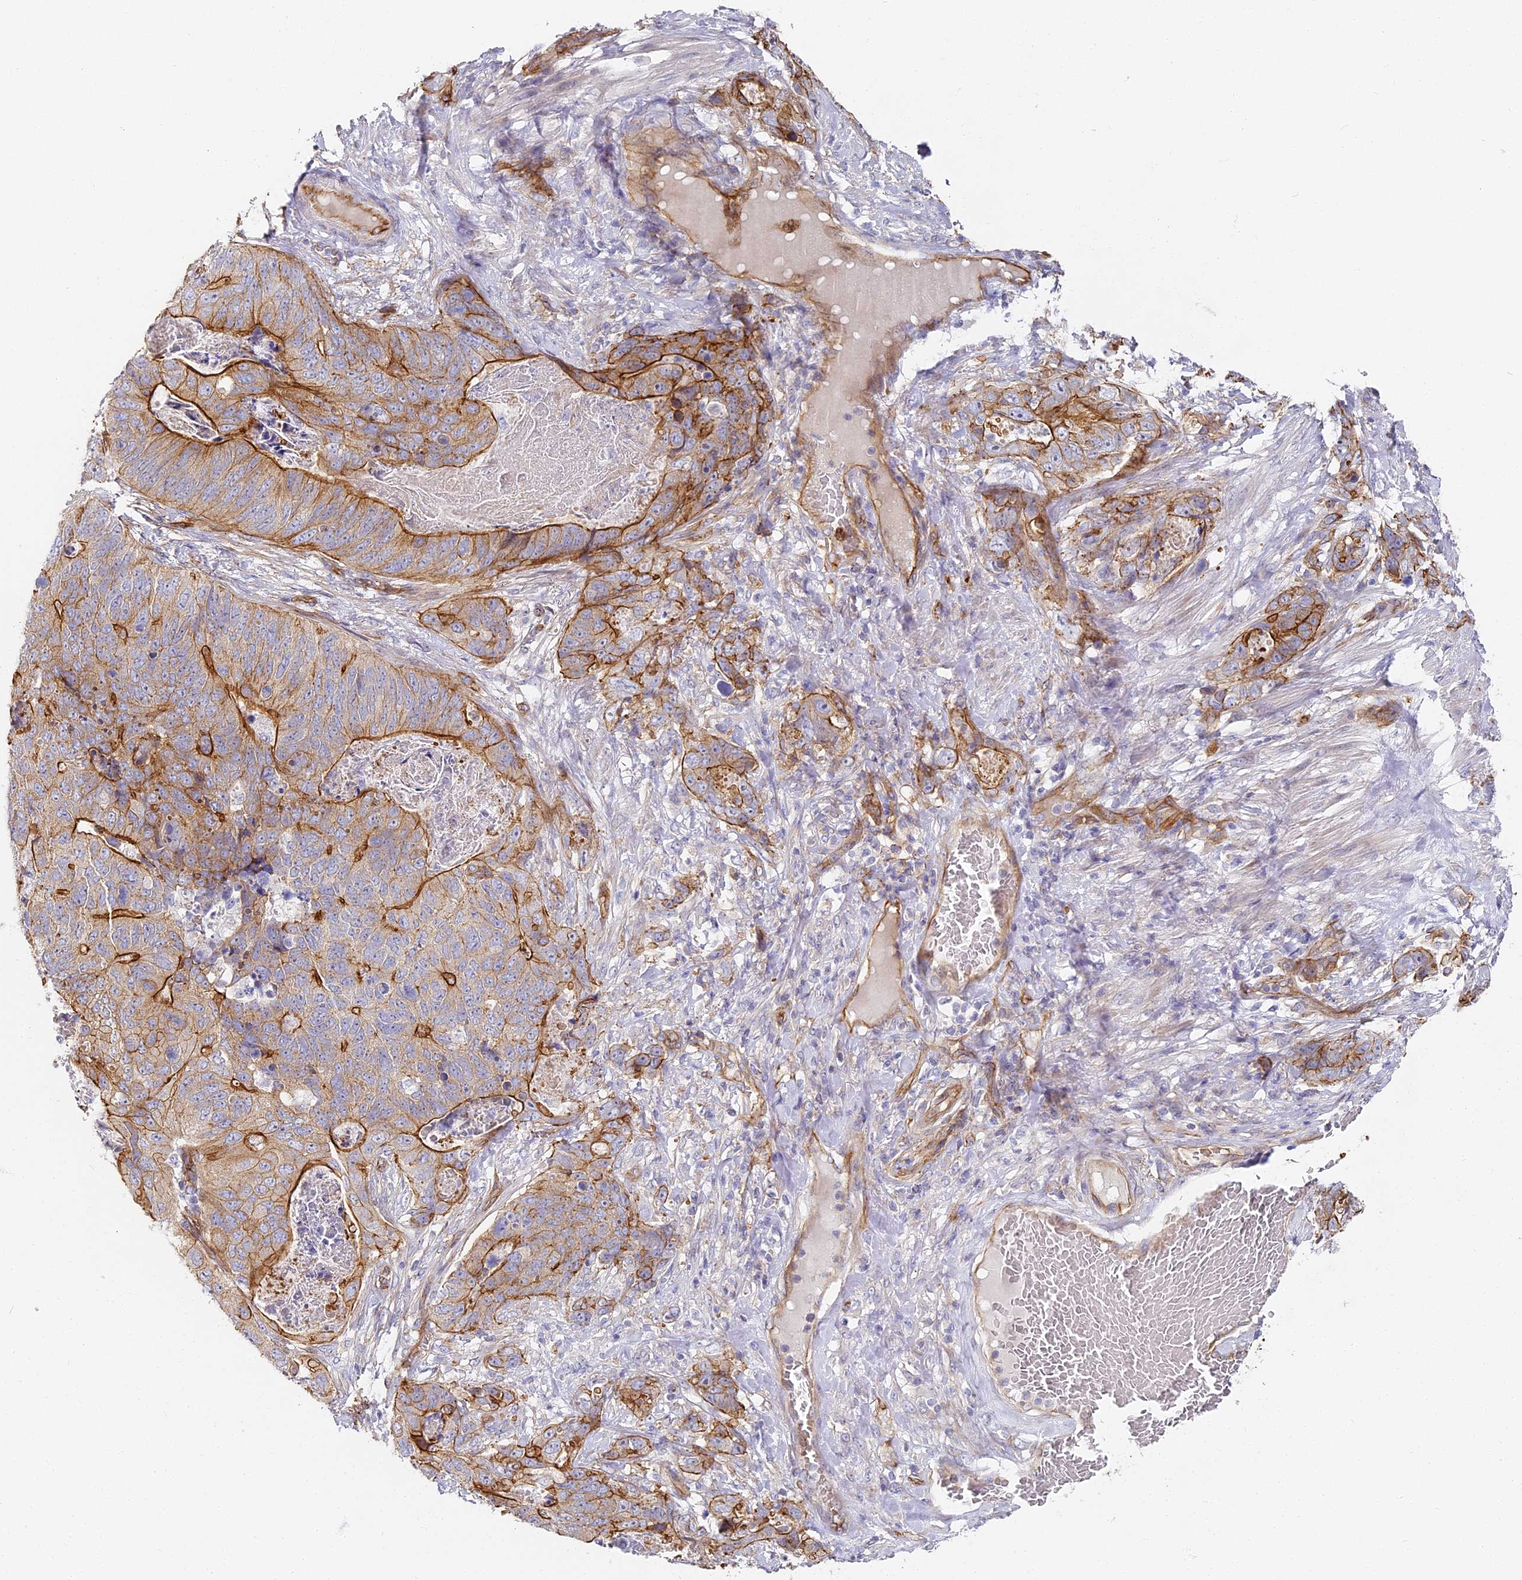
{"staining": {"intensity": "moderate", "quantity": "25%-75%", "location": "cytoplasmic/membranous"}, "tissue": "stomach cancer", "cell_type": "Tumor cells", "image_type": "cancer", "snomed": [{"axis": "morphology", "description": "Normal tissue, NOS"}, {"axis": "morphology", "description": "Adenocarcinoma, NOS"}, {"axis": "topography", "description": "Stomach"}], "caption": "Human adenocarcinoma (stomach) stained for a protein (brown) exhibits moderate cytoplasmic/membranous positive staining in approximately 25%-75% of tumor cells.", "gene": "CCDC30", "patient": {"sex": "female", "age": 89}}